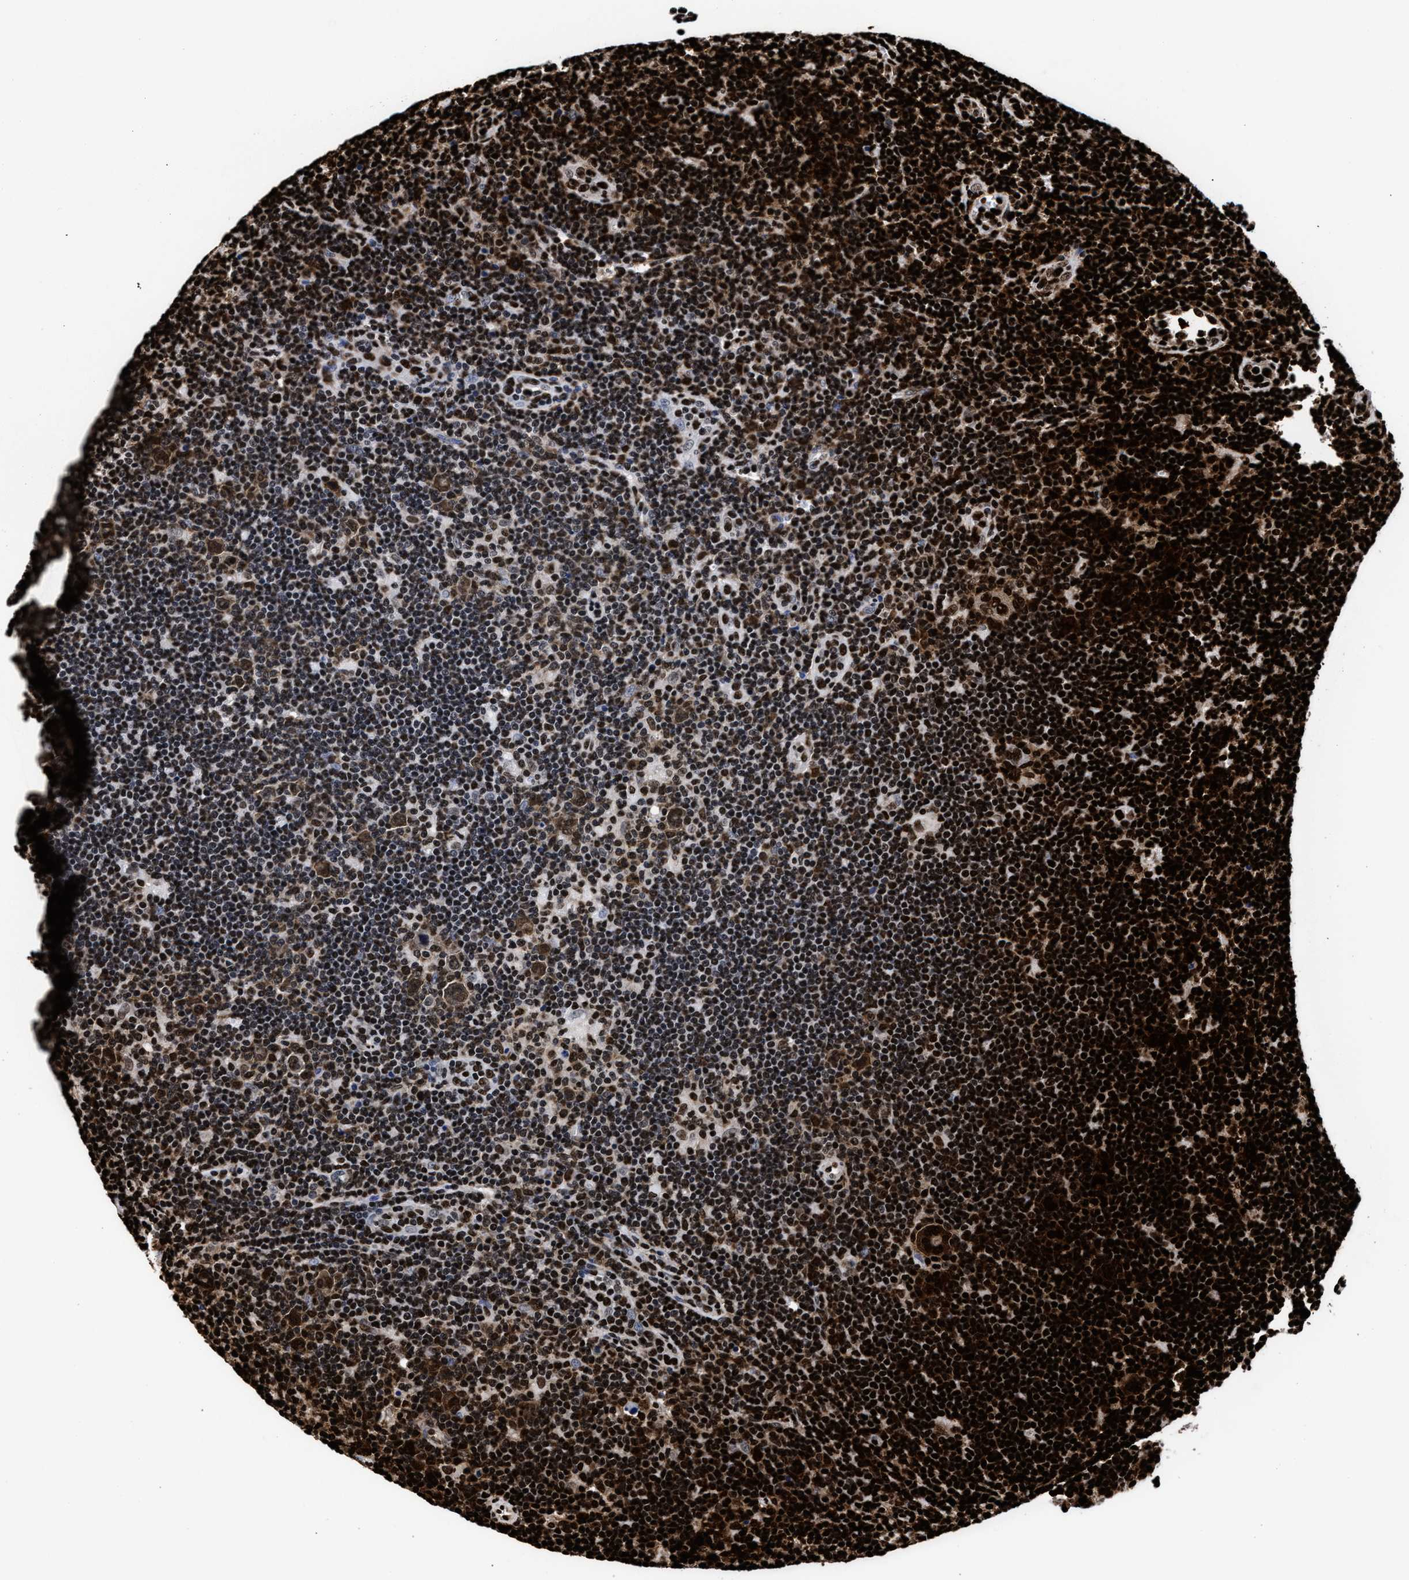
{"staining": {"intensity": "strong", "quantity": ">75%", "location": "cytoplasmic/membranous,nuclear"}, "tissue": "lymphoma", "cell_type": "Tumor cells", "image_type": "cancer", "snomed": [{"axis": "morphology", "description": "Hodgkin's disease, NOS"}, {"axis": "topography", "description": "Lymph node"}], "caption": "A brown stain labels strong cytoplasmic/membranous and nuclear positivity of a protein in lymphoma tumor cells.", "gene": "HNRNPA1", "patient": {"sex": "female", "age": 57}}